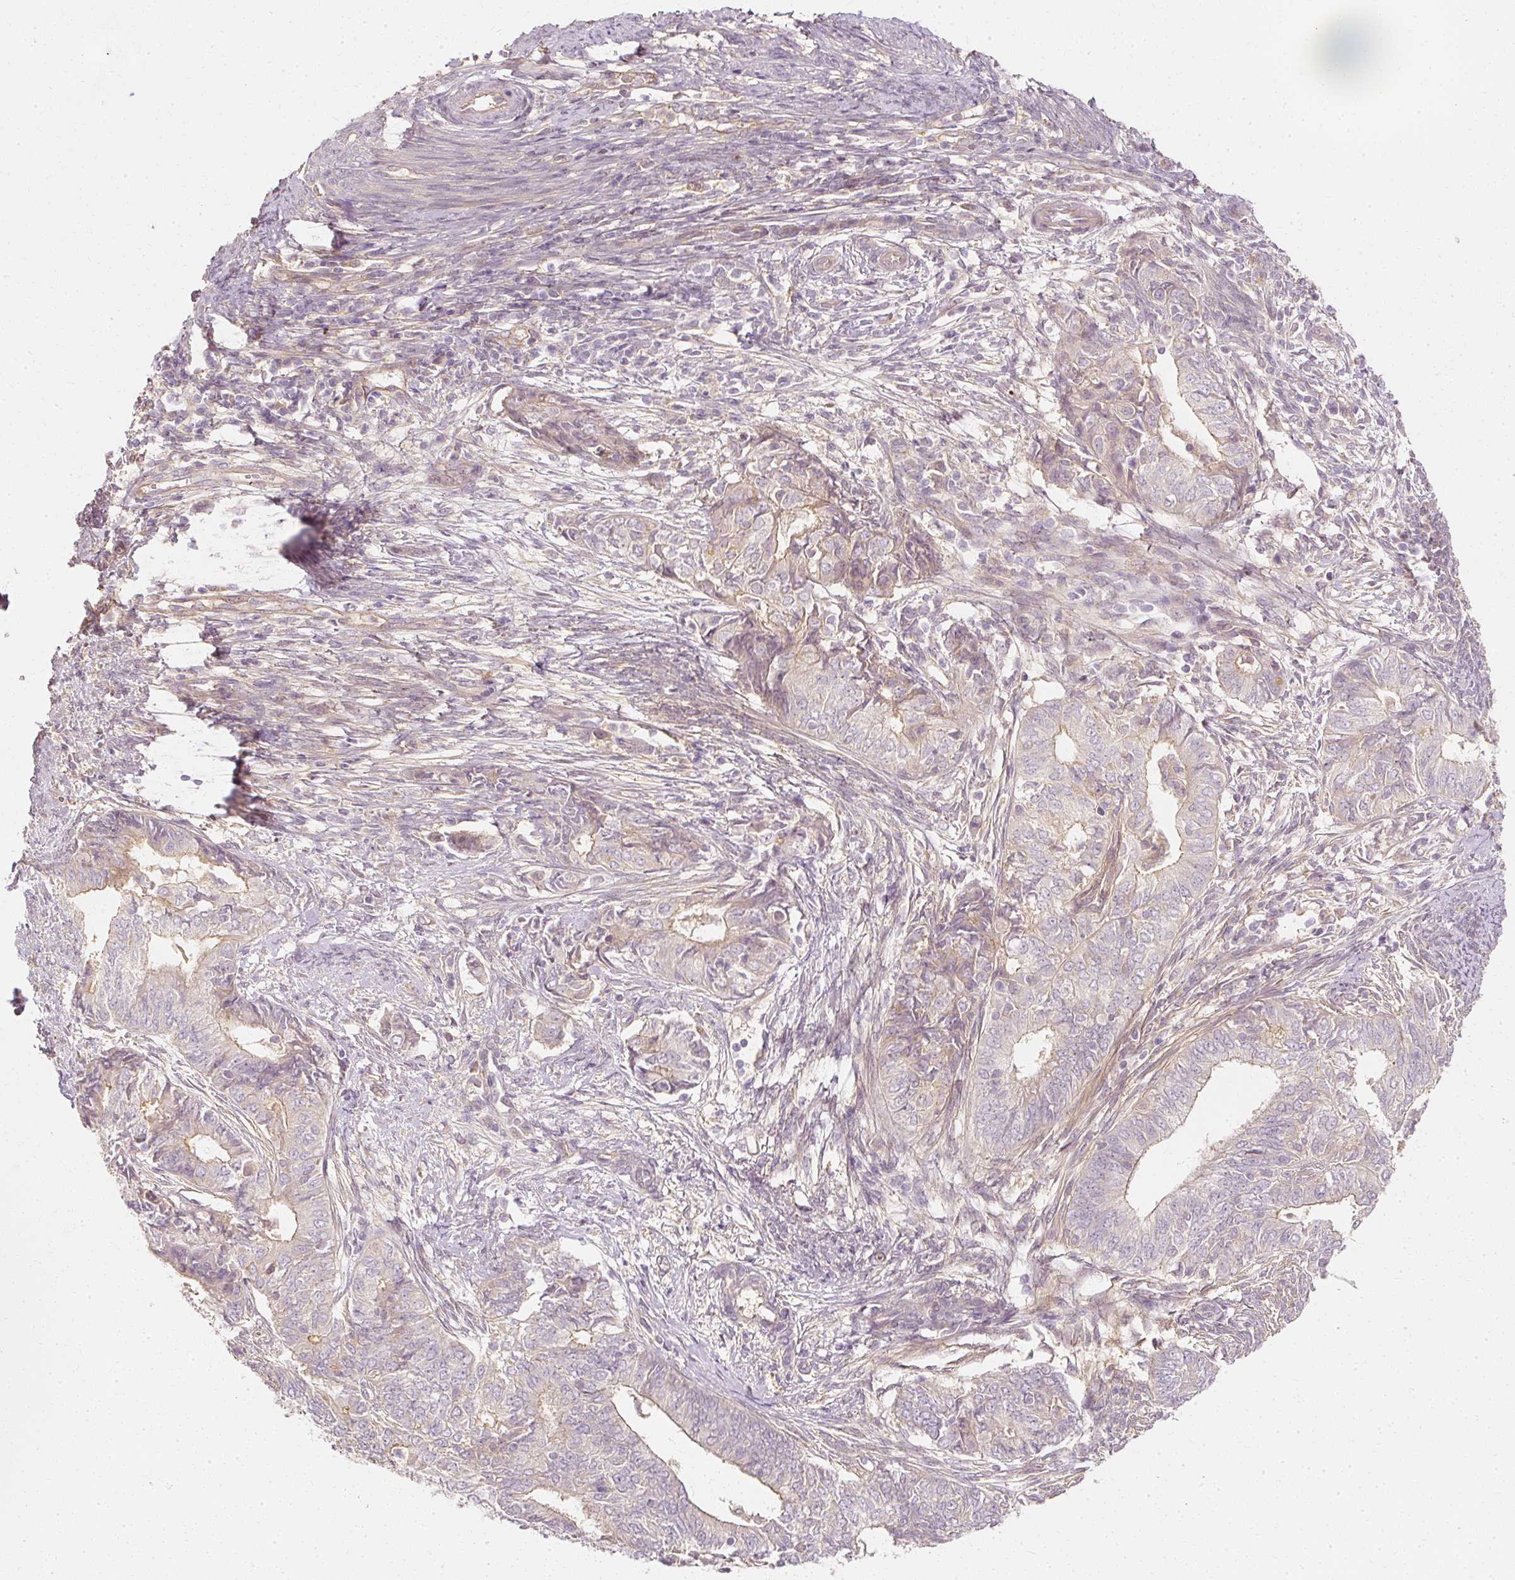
{"staining": {"intensity": "weak", "quantity": "25%-75%", "location": "cytoplasmic/membranous"}, "tissue": "endometrial cancer", "cell_type": "Tumor cells", "image_type": "cancer", "snomed": [{"axis": "morphology", "description": "Adenocarcinoma, NOS"}, {"axis": "topography", "description": "Endometrium"}], "caption": "Brown immunohistochemical staining in endometrial adenocarcinoma displays weak cytoplasmic/membranous expression in about 25%-75% of tumor cells.", "gene": "GNAQ", "patient": {"sex": "female", "age": 62}}